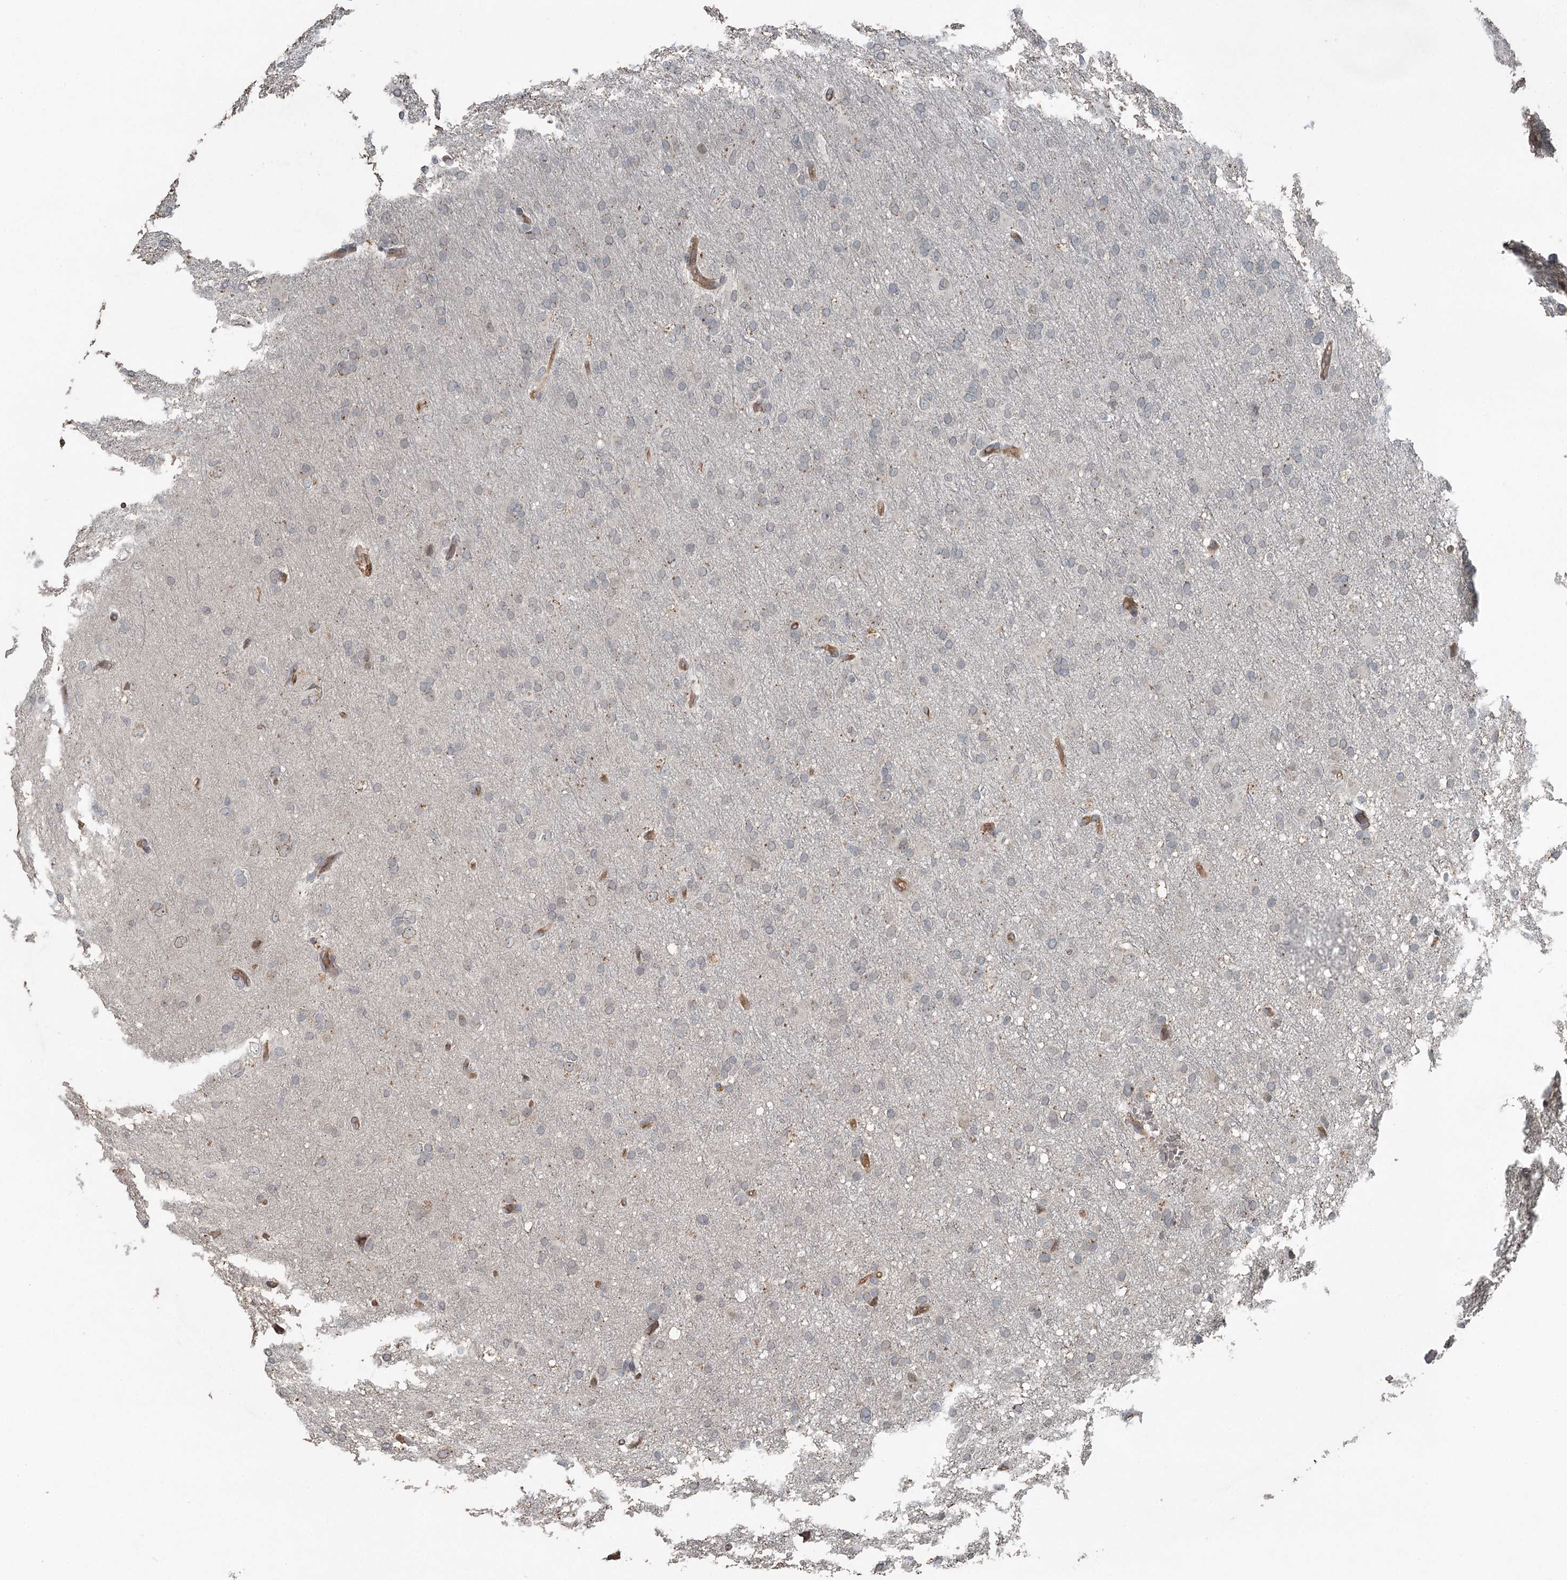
{"staining": {"intensity": "negative", "quantity": "none", "location": "none"}, "tissue": "glioma", "cell_type": "Tumor cells", "image_type": "cancer", "snomed": [{"axis": "morphology", "description": "Glioma, malignant, High grade"}, {"axis": "topography", "description": "Cerebral cortex"}], "caption": "Human high-grade glioma (malignant) stained for a protein using immunohistochemistry displays no expression in tumor cells.", "gene": "SLC39A8", "patient": {"sex": "female", "age": 36}}